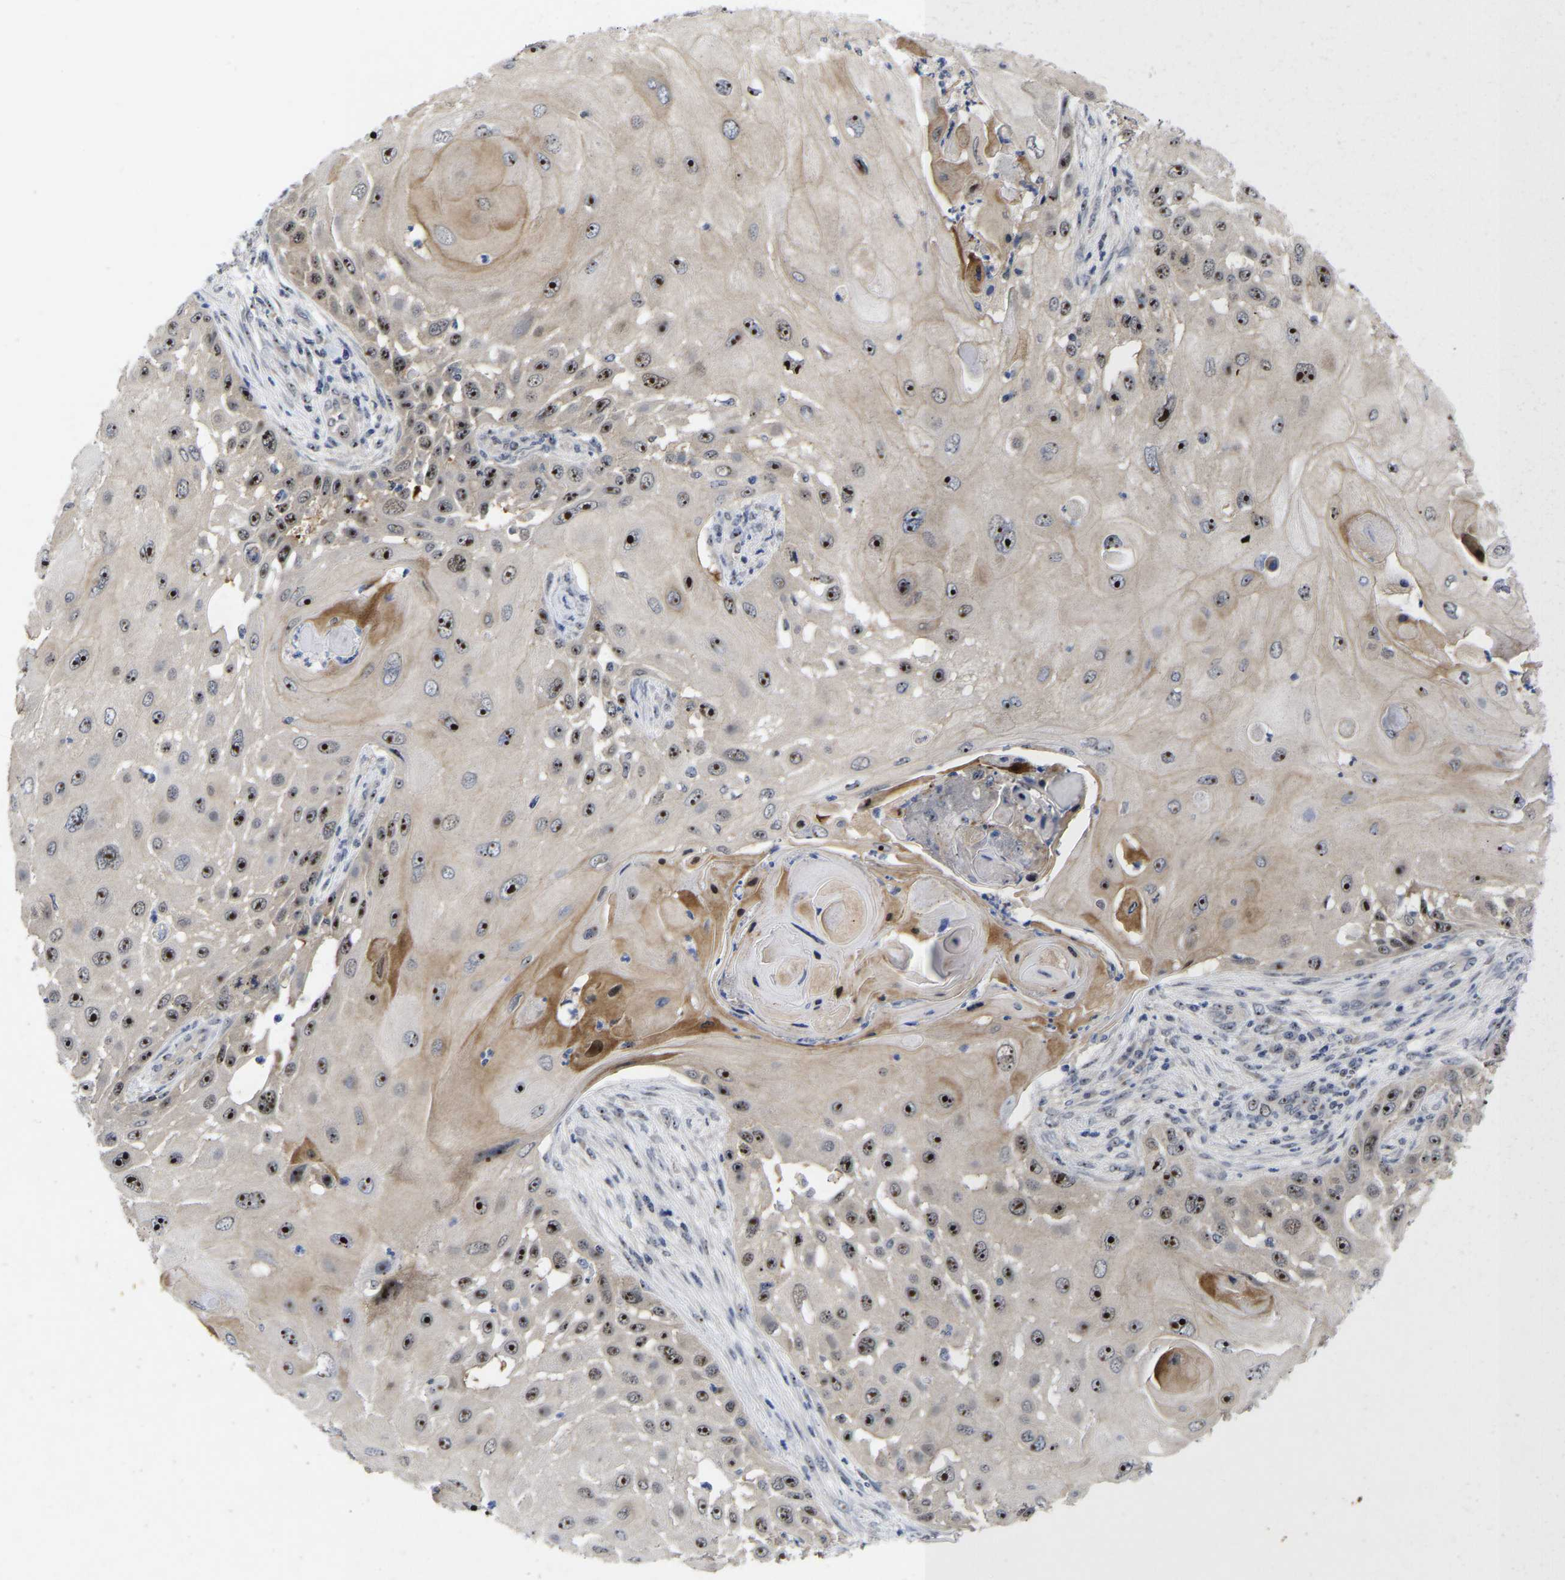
{"staining": {"intensity": "strong", "quantity": ">75%", "location": "cytoplasmic/membranous,nuclear"}, "tissue": "skin cancer", "cell_type": "Tumor cells", "image_type": "cancer", "snomed": [{"axis": "morphology", "description": "Squamous cell carcinoma, NOS"}, {"axis": "topography", "description": "Skin"}], "caption": "Brown immunohistochemical staining in human skin cancer (squamous cell carcinoma) shows strong cytoplasmic/membranous and nuclear staining in approximately >75% of tumor cells. The staining was performed using DAB to visualize the protein expression in brown, while the nuclei were stained in blue with hematoxylin (Magnification: 20x).", "gene": "NLE1", "patient": {"sex": "female", "age": 44}}